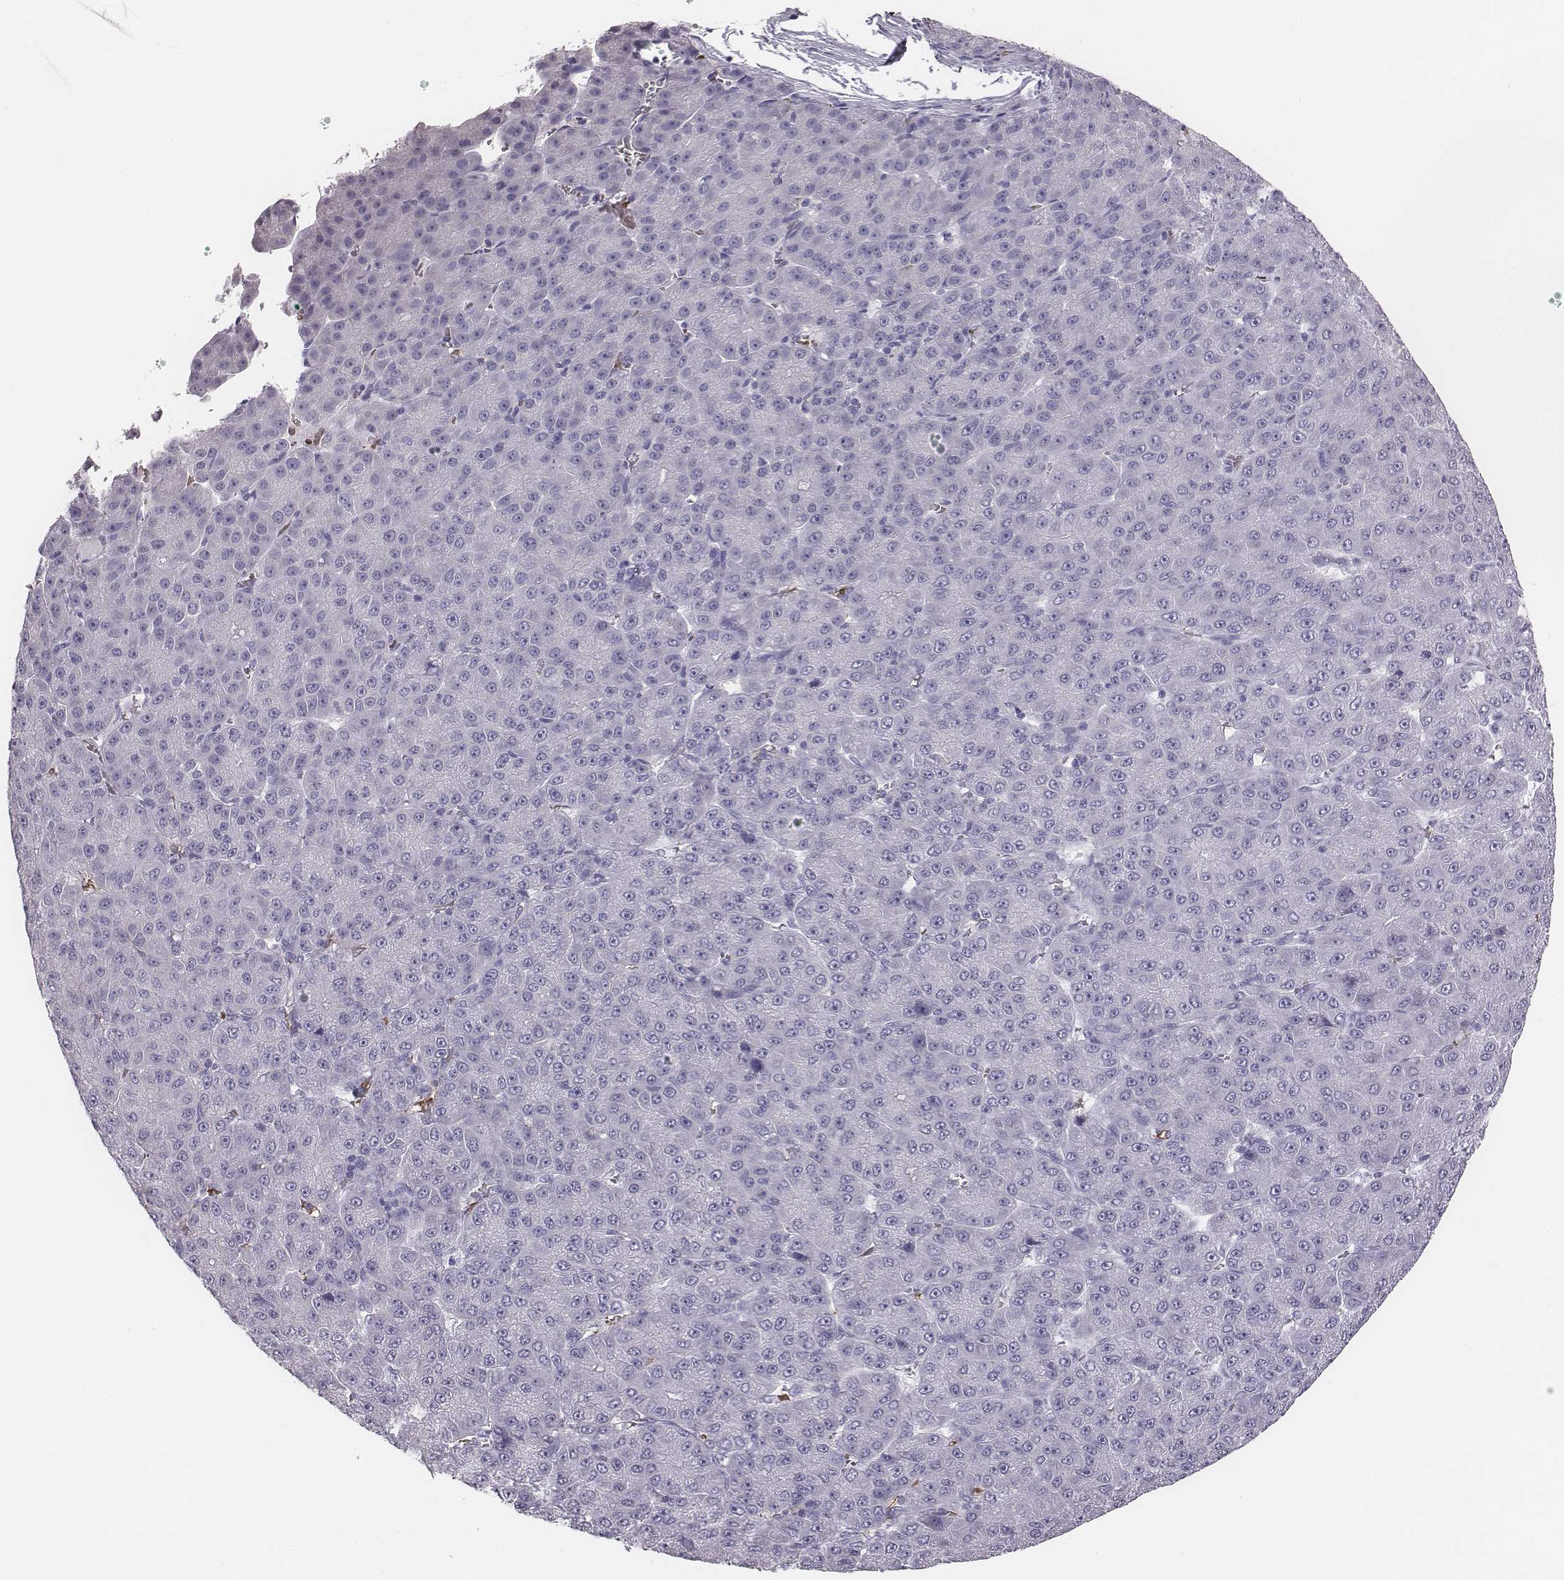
{"staining": {"intensity": "negative", "quantity": "none", "location": "none"}, "tissue": "liver cancer", "cell_type": "Tumor cells", "image_type": "cancer", "snomed": [{"axis": "morphology", "description": "Carcinoma, Hepatocellular, NOS"}, {"axis": "topography", "description": "Liver"}], "caption": "Immunohistochemical staining of liver cancer (hepatocellular carcinoma) exhibits no significant staining in tumor cells.", "gene": "HBZ", "patient": {"sex": "male", "age": 67}}